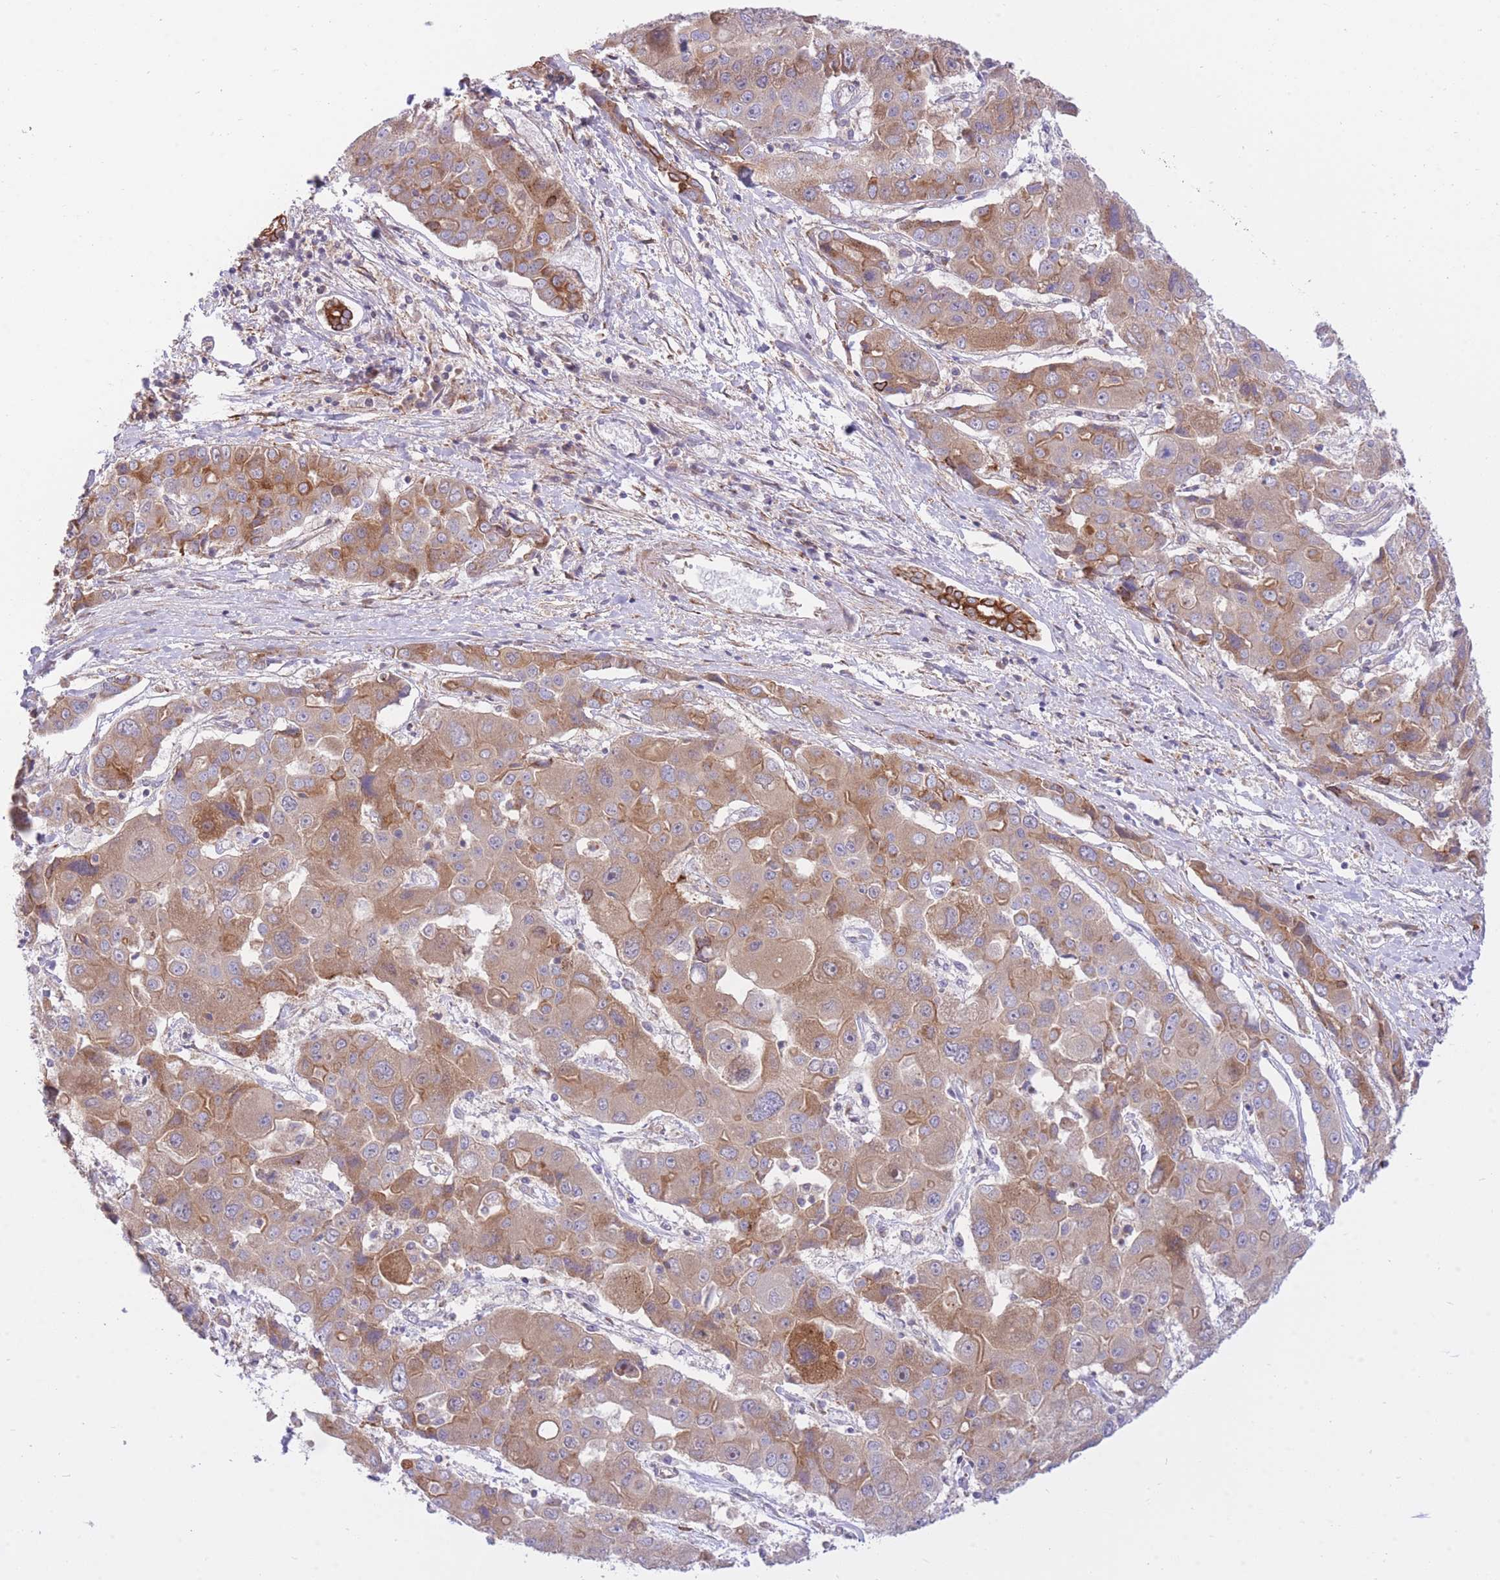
{"staining": {"intensity": "moderate", "quantity": ">75%", "location": "cytoplasmic/membranous"}, "tissue": "liver cancer", "cell_type": "Tumor cells", "image_type": "cancer", "snomed": [{"axis": "morphology", "description": "Cholangiocarcinoma"}, {"axis": "topography", "description": "Liver"}], "caption": "A brown stain highlights moderate cytoplasmic/membranous positivity of a protein in human liver cancer (cholangiocarcinoma) tumor cells. Immunohistochemistry (ihc) stains the protein of interest in brown and the nuclei are stained blue.", "gene": "EIF2B2", "patient": {"sex": "male", "age": 67}}